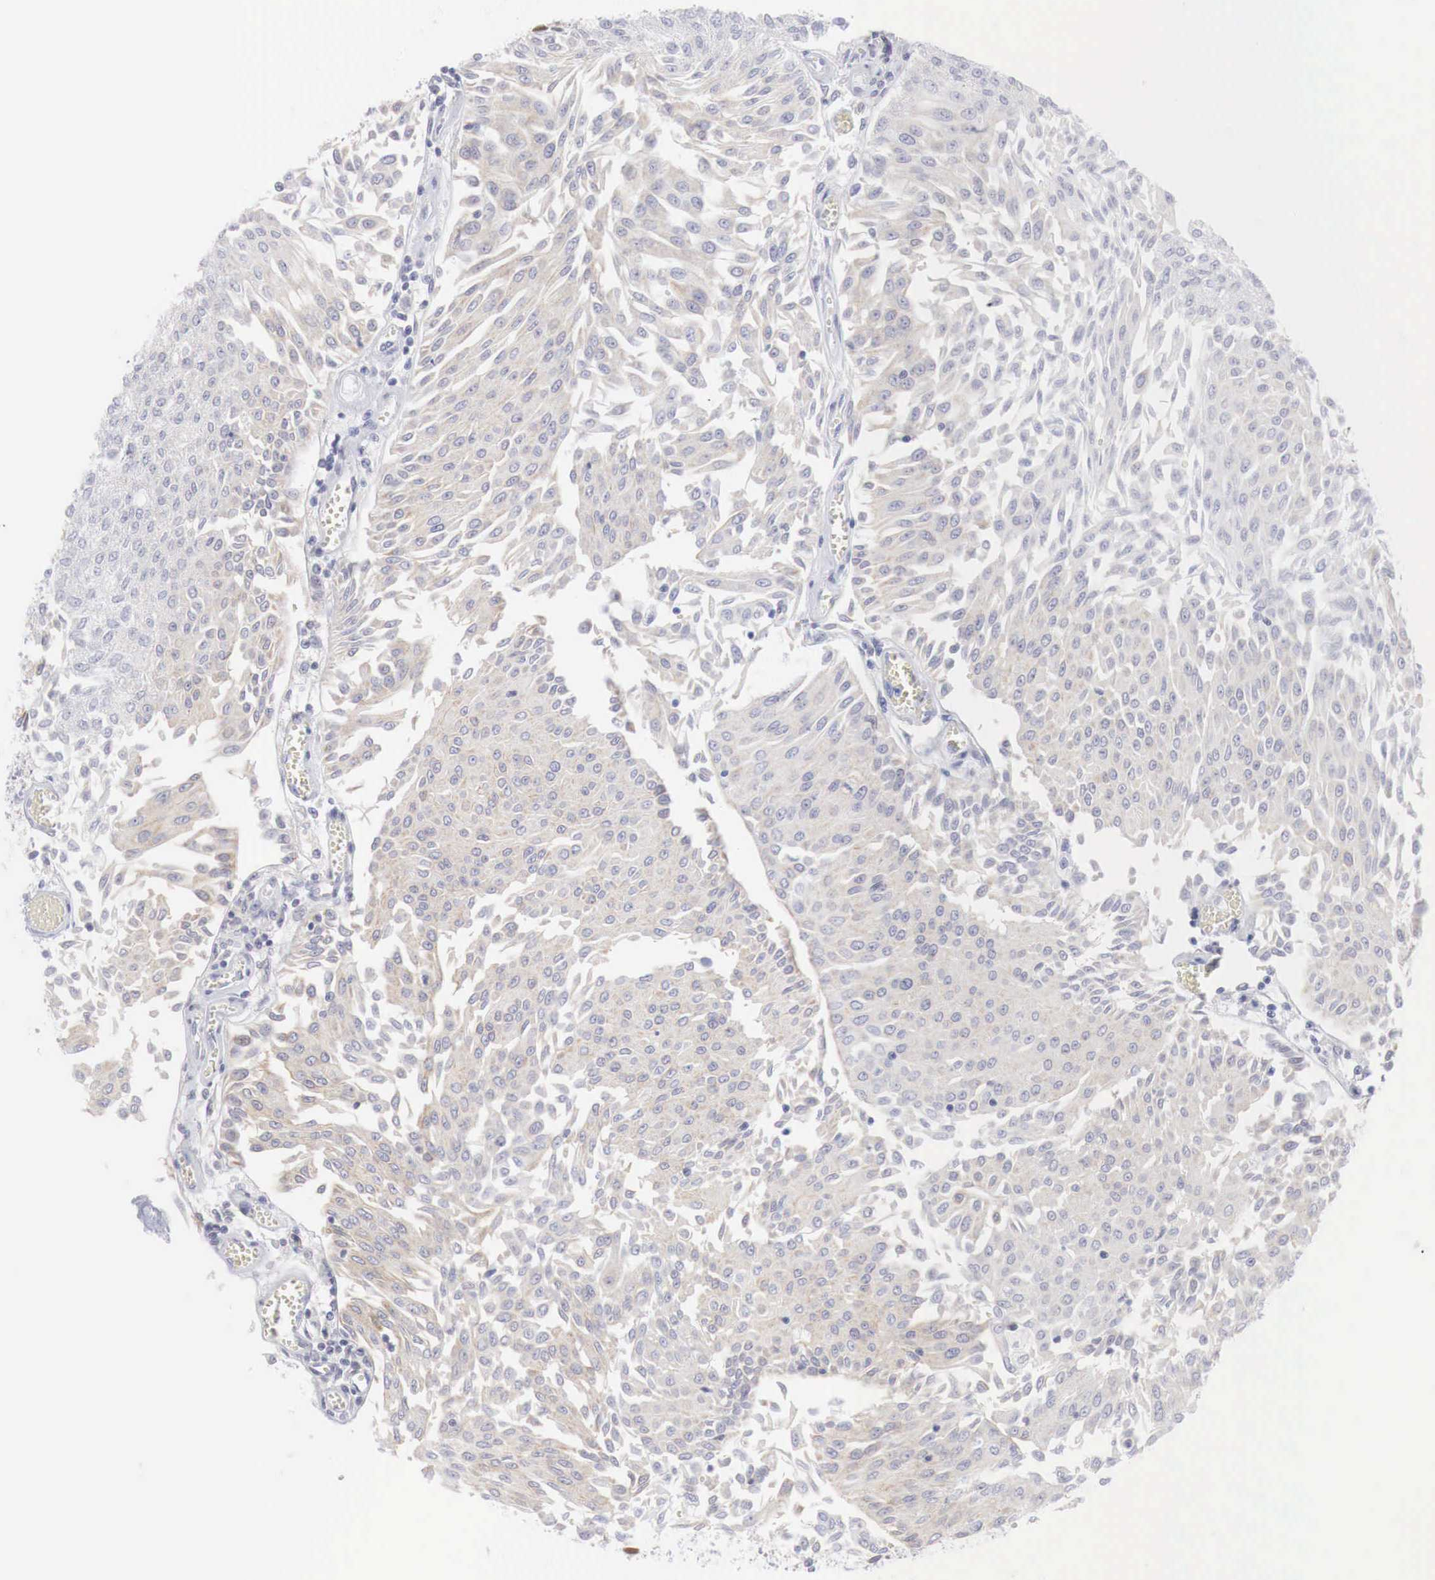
{"staining": {"intensity": "weak", "quantity": ">75%", "location": "cytoplasmic/membranous"}, "tissue": "urothelial cancer", "cell_type": "Tumor cells", "image_type": "cancer", "snomed": [{"axis": "morphology", "description": "Urothelial carcinoma, Low grade"}, {"axis": "topography", "description": "Urinary bladder"}], "caption": "A brown stain highlights weak cytoplasmic/membranous staining of a protein in human urothelial carcinoma (low-grade) tumor cells.", "gene": "FOXP2", "patient": {"sex": "male", "age": 86}}